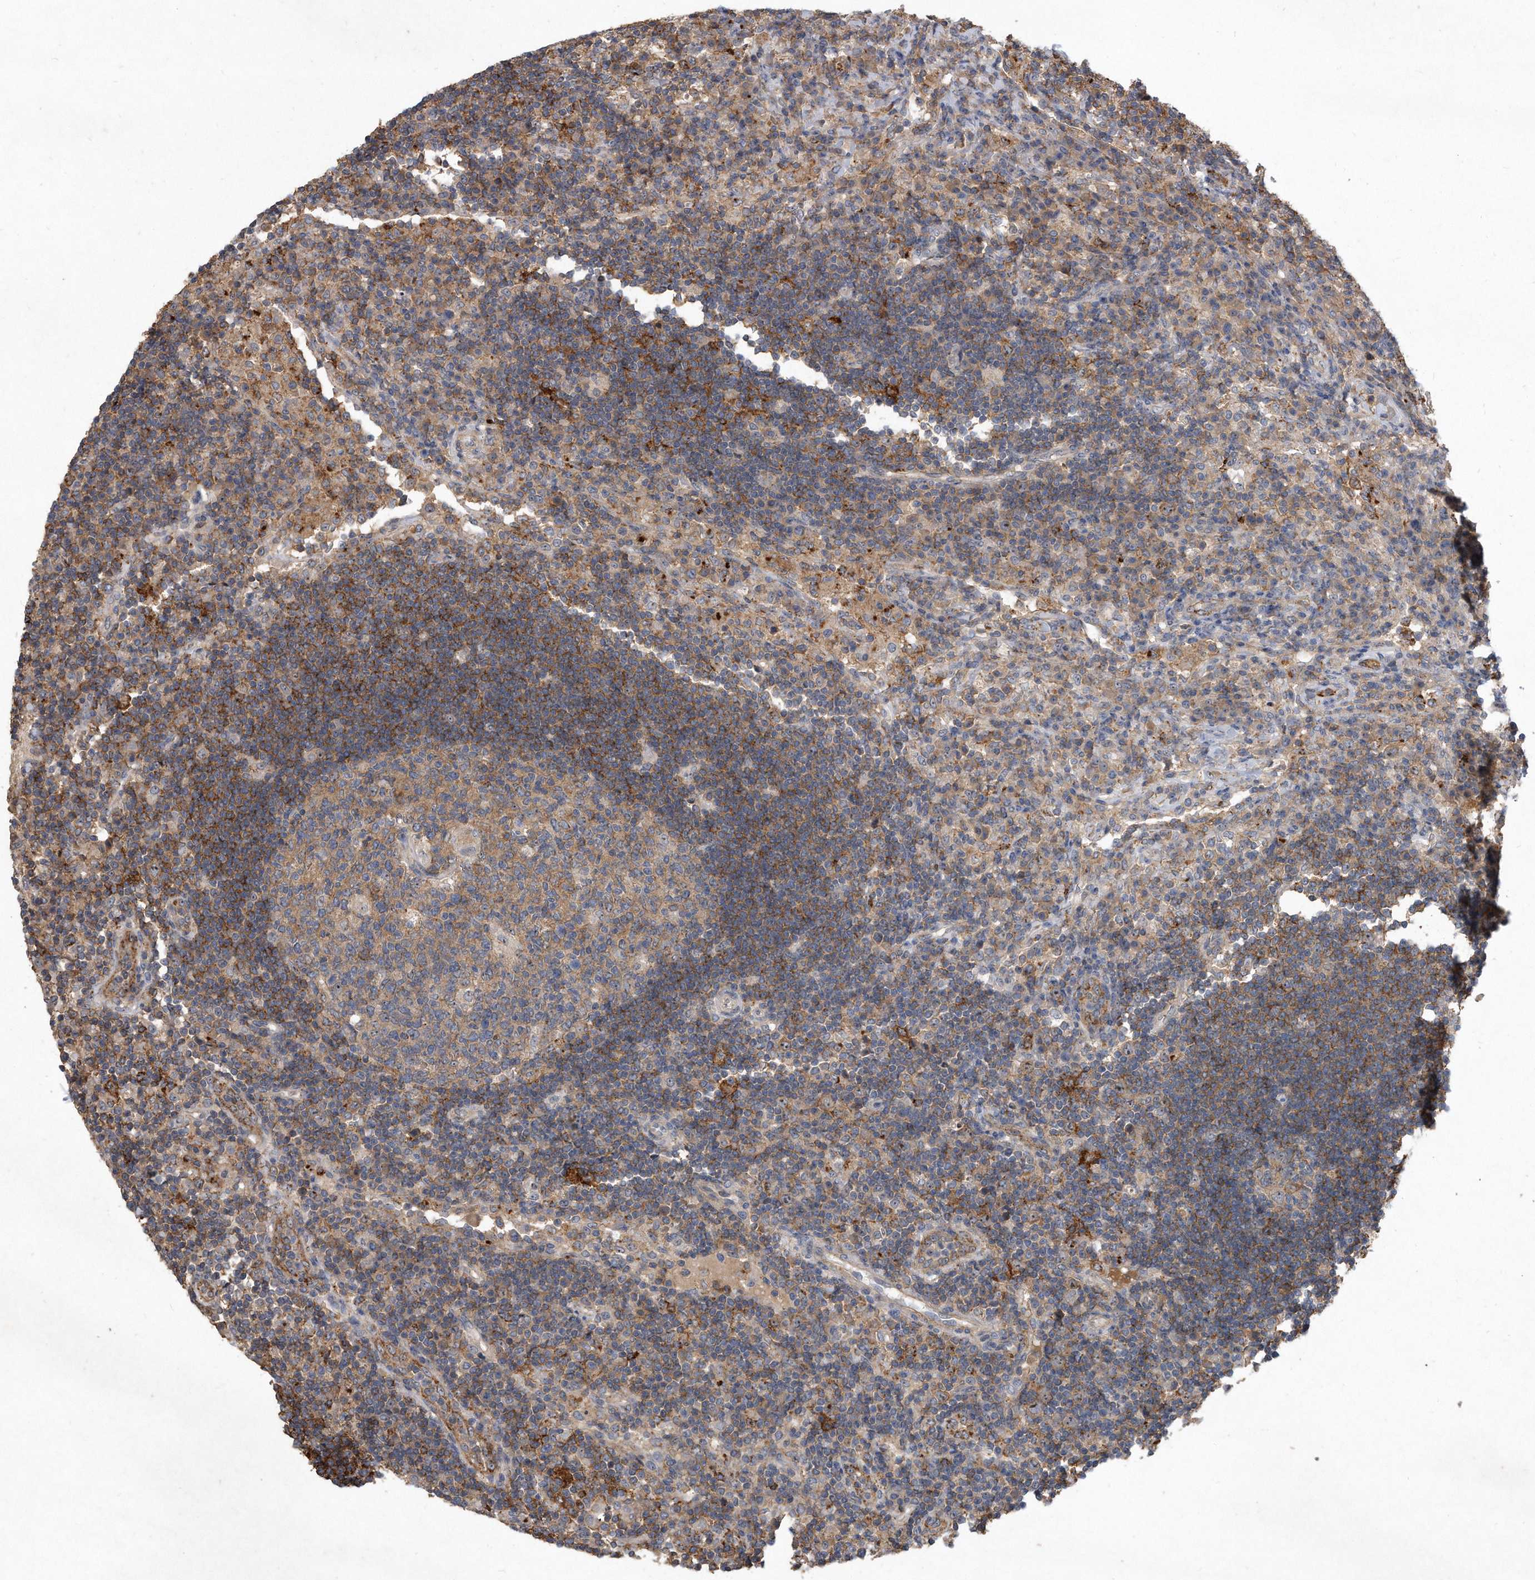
{"staining": {"intensity": "weak", "quantity": "25%-75%", "location": "cytoplasmic/membranous"}, "tissue": "lymph node", "cell_type": "Germinal center cells", "image_type": "normal", "snomed": [{"axis": "morphology", "description": "Normal tissue, NOS"}, {"axis": "topography", "description": "Lymph node"}], "caption": "Brown immunohistochemical staining in normal lymph node shows weak cytoplasmic/membranous staining in approximately 25%-75% of germinal center cells. The staining was performed using DAB, with brown indicating positive protein expression. Nuclei are stained blue with hematoxylin.", "gene": "PGBD2", "patient": {"sex": "female", "age": 53}}